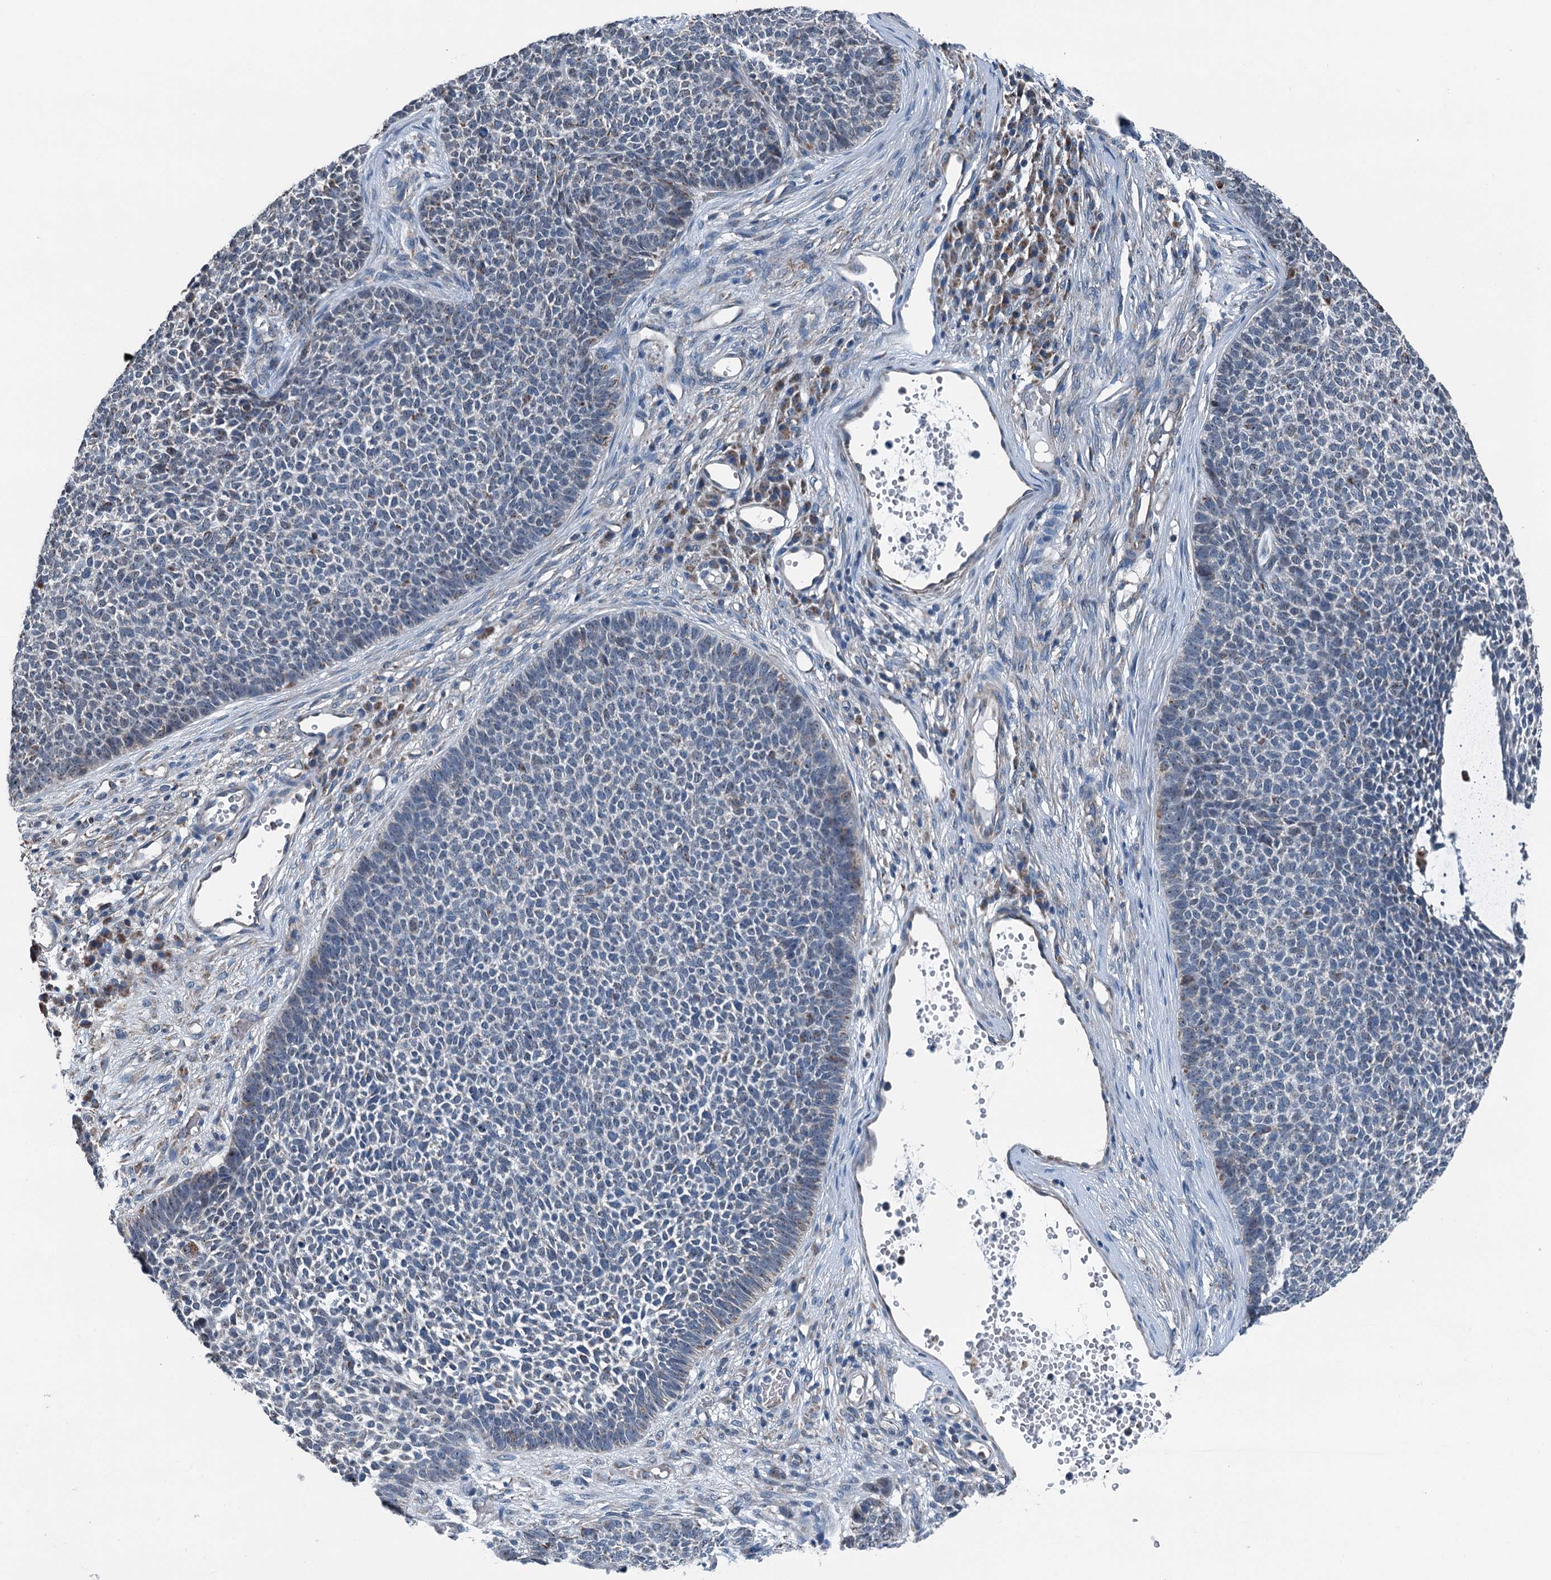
{"staining": {"intensity": "negative", "quantity": "none", "location": "none"}, "tissue": "skin cancer", "cell_type": "Tumor cells", "image_type": "cancer", "snomed": [{"axis": "morphology", "description": "Basal cell carcinoma"}, {"axis": "topography", "description": "Skin"}], "caption": "IHC image of neoplastic tissue: skin cancer (basal cell carcinoma) stained with DAB exhibits no significant protein staining in tumor cells.", "gene": "TRPT1", "patient": {"sex": "female", "age": 84}}